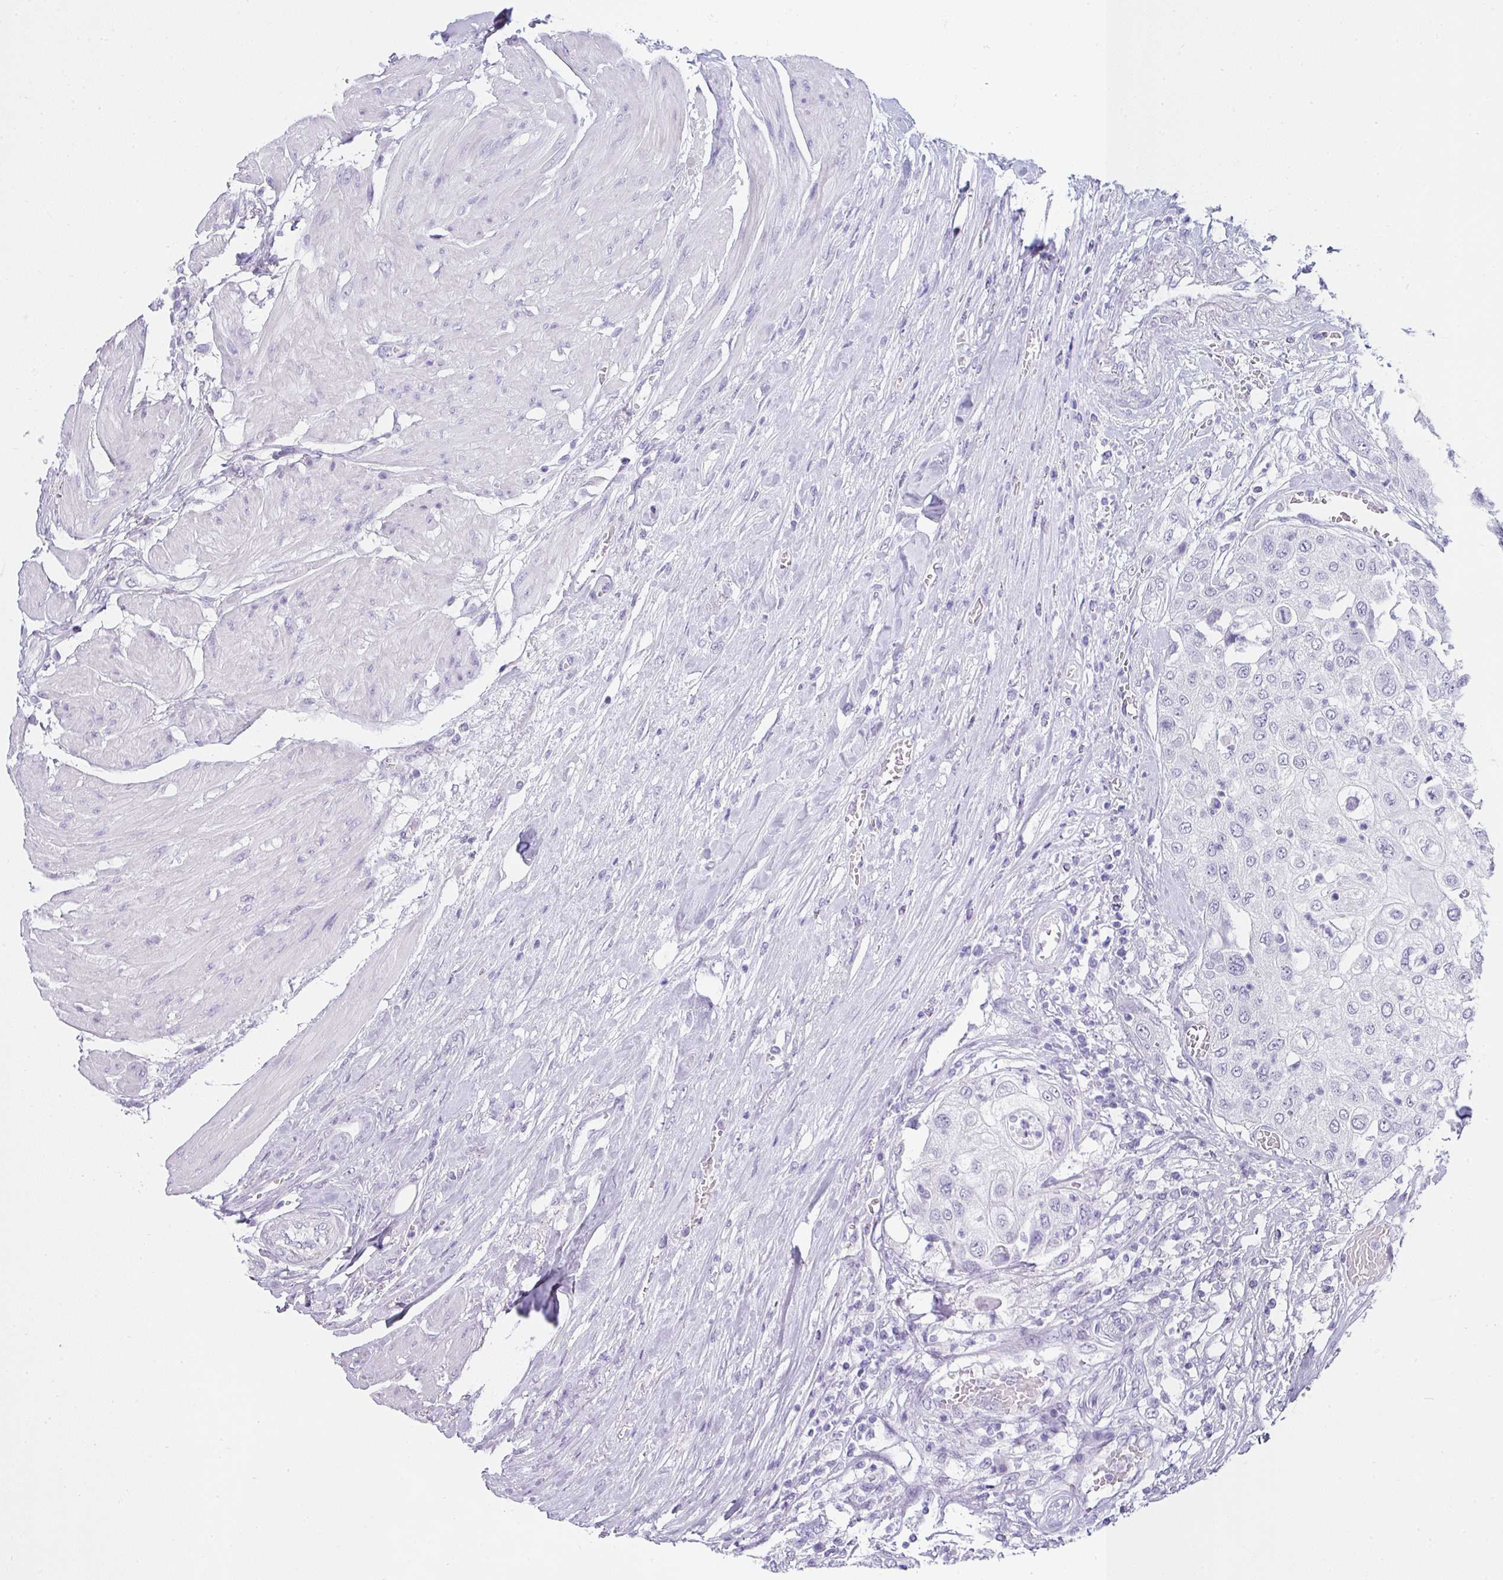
{"staining": {"intensity": "negative", "quantity": "none", "location": "none"}, "tissue": "urothelial cancer", "cell_type": "Tumor cells", "image_type": "cancer", "snomed": [{"axis": "morphology", "description": "Urothelial carcinoma, High grade"}, {"axis": "topography", "description": "Urinary bladder"}], "caption": "Tumor cells show no significant protein positivity in high-grade urothelial carcinoma.", "gene": "VCY1B", "patient": {"sex": "female", "age": 79}}